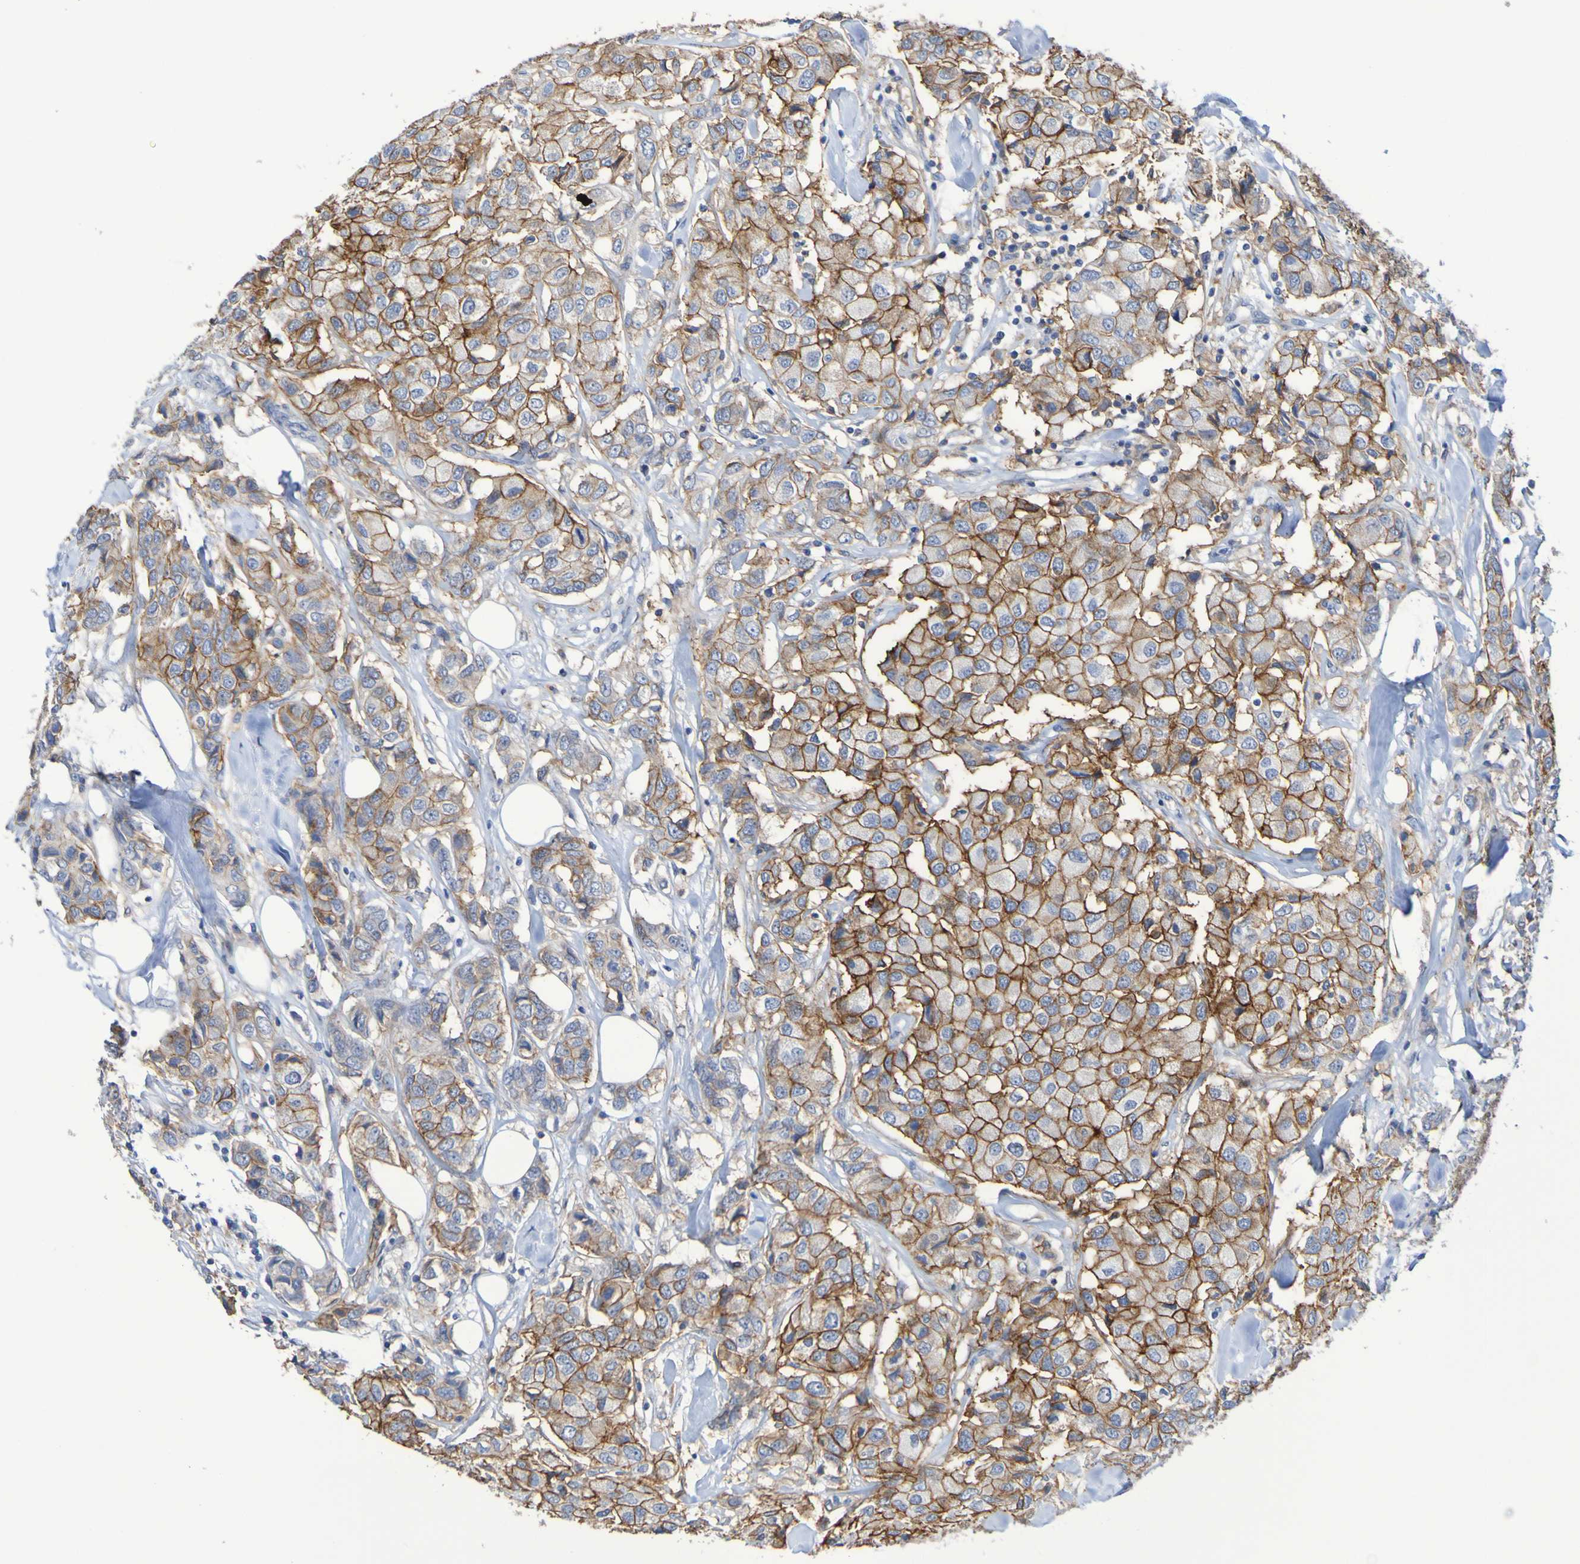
{"staining": {"intensity": "moderate", "quantity": ">75%", "location": "cytoplasmic/membranous"}, "tissue": "breast cancer", "cell_type": "Tumor cells", "image_type": "cancer", "snomed": [{"axis": "morphology", "description": "Duct carcinoma"}, {"axis": "topography", "description": "Breast"}], "caption": "Immunohistochemistry micrograph of neoplastic tissue: breast cancer stained using immunohistochemistry reveals medium levels of moderate protein expression localized specifically in the cytoplasmic/membranous of tumor cells, appearing as a cytoplasmic/membranous brown color.", "gene": "SLC3A2", "patient": {"sex": "female", "age": 80}}